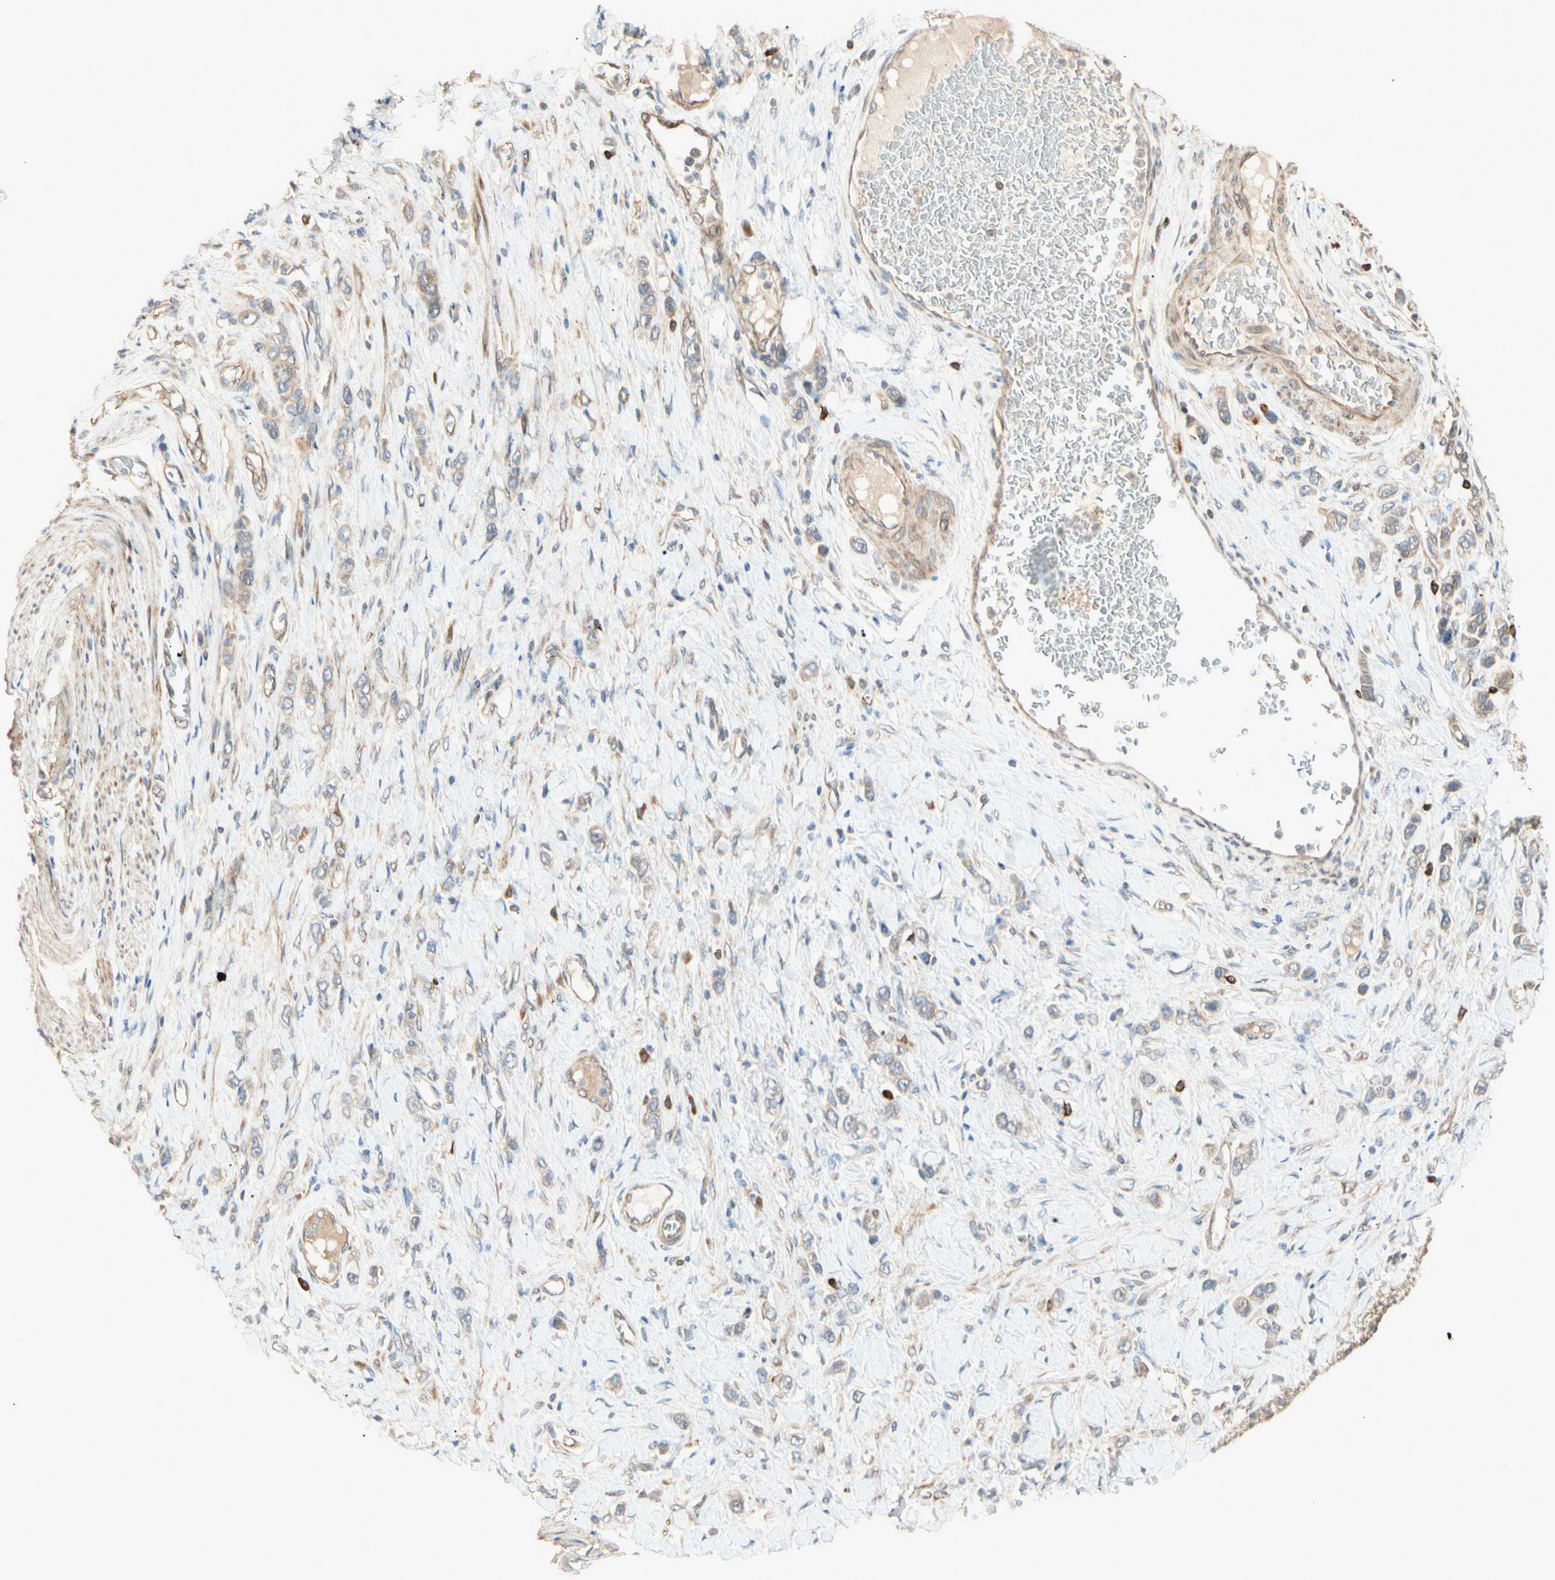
{"staining": {"intensity": "weak", "quantity": ">75%", "location": "cytoplasmic/membranous"}, "tissue": "stomach cancer", "cell_type": "Tumor cells", "image_type": "cancer", "snomed": [{"axis": "morphology", "description": "Normal tissue, NOS"}, {"axis": "morphology", "description": "Adenocarcinoma, NOS"}, {"axis": "topography", "description": "Stomach, upper"}, {"axis": "topography", "description": "Stomach"}], "caption": "The histopathology image exhibits a brown stain indicating the presence of a protein in the cytoplasmic/membranous of tumor cells in stomach cancer. The protein of interest is stained brown, and the nuclei are stained in blue (DAB IHC with brightfield microscopy, high magnification).", "gene": "IRAG1", "patient": {"sex": "female", "age": 65}}